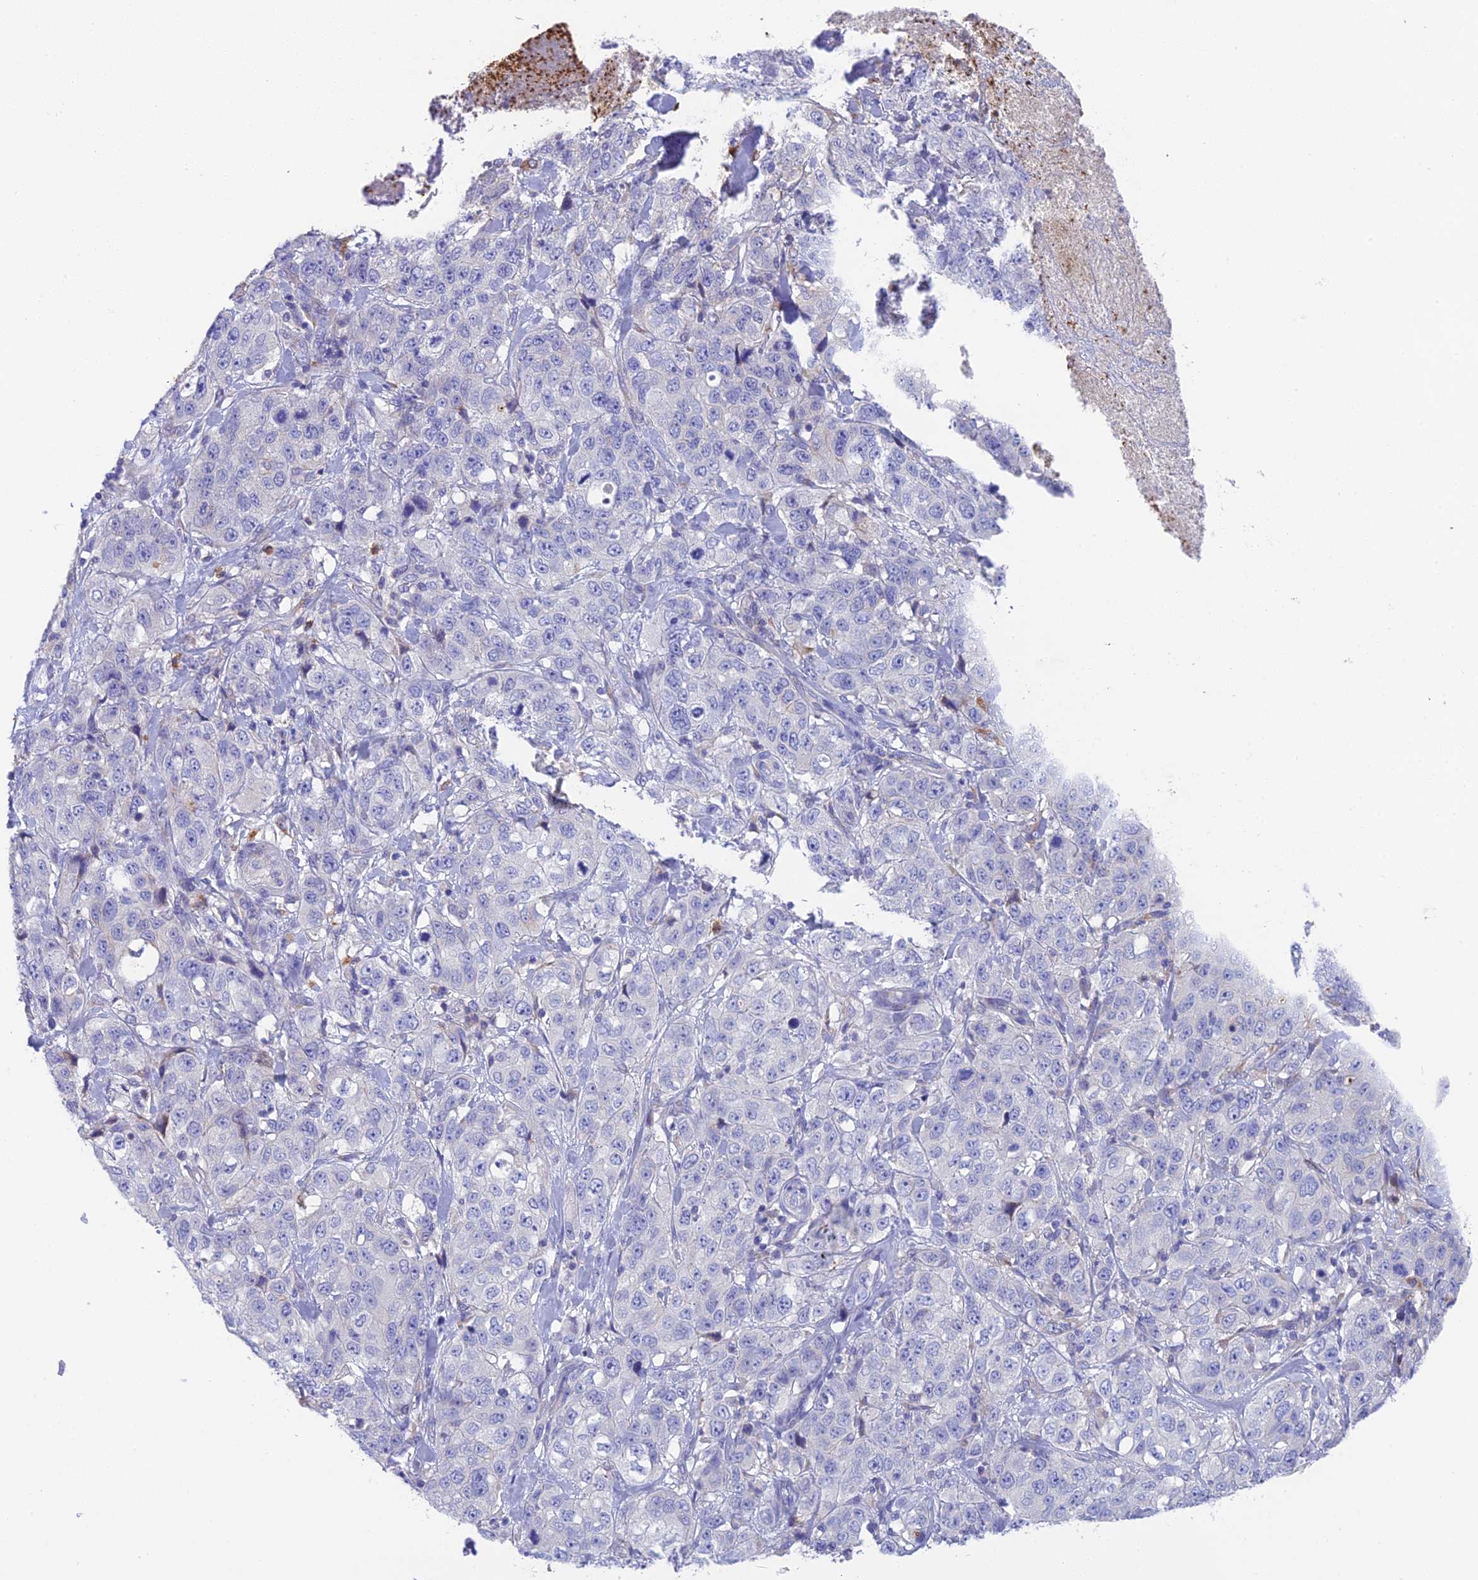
{"staining": {"intensity": "negative", "quantity": "none", "location": "none"}, "tissue": "stomach cancer", "cell_type": "Tumor cells", "image_type": "cancer", "snomed": [{"axis": "morphology", "description": "Adenocarcinoma, NOS"}, {"axis": "topography", "description": "Stomach"}], "caption": "High power microscopy histopathology image of an immunohistochemistry (IHC) image of stomach cancer, revealing no significant positivity in tumor cells.", "gene": "KIAA0408", "patient": {"sex": "male", "age": 48}}